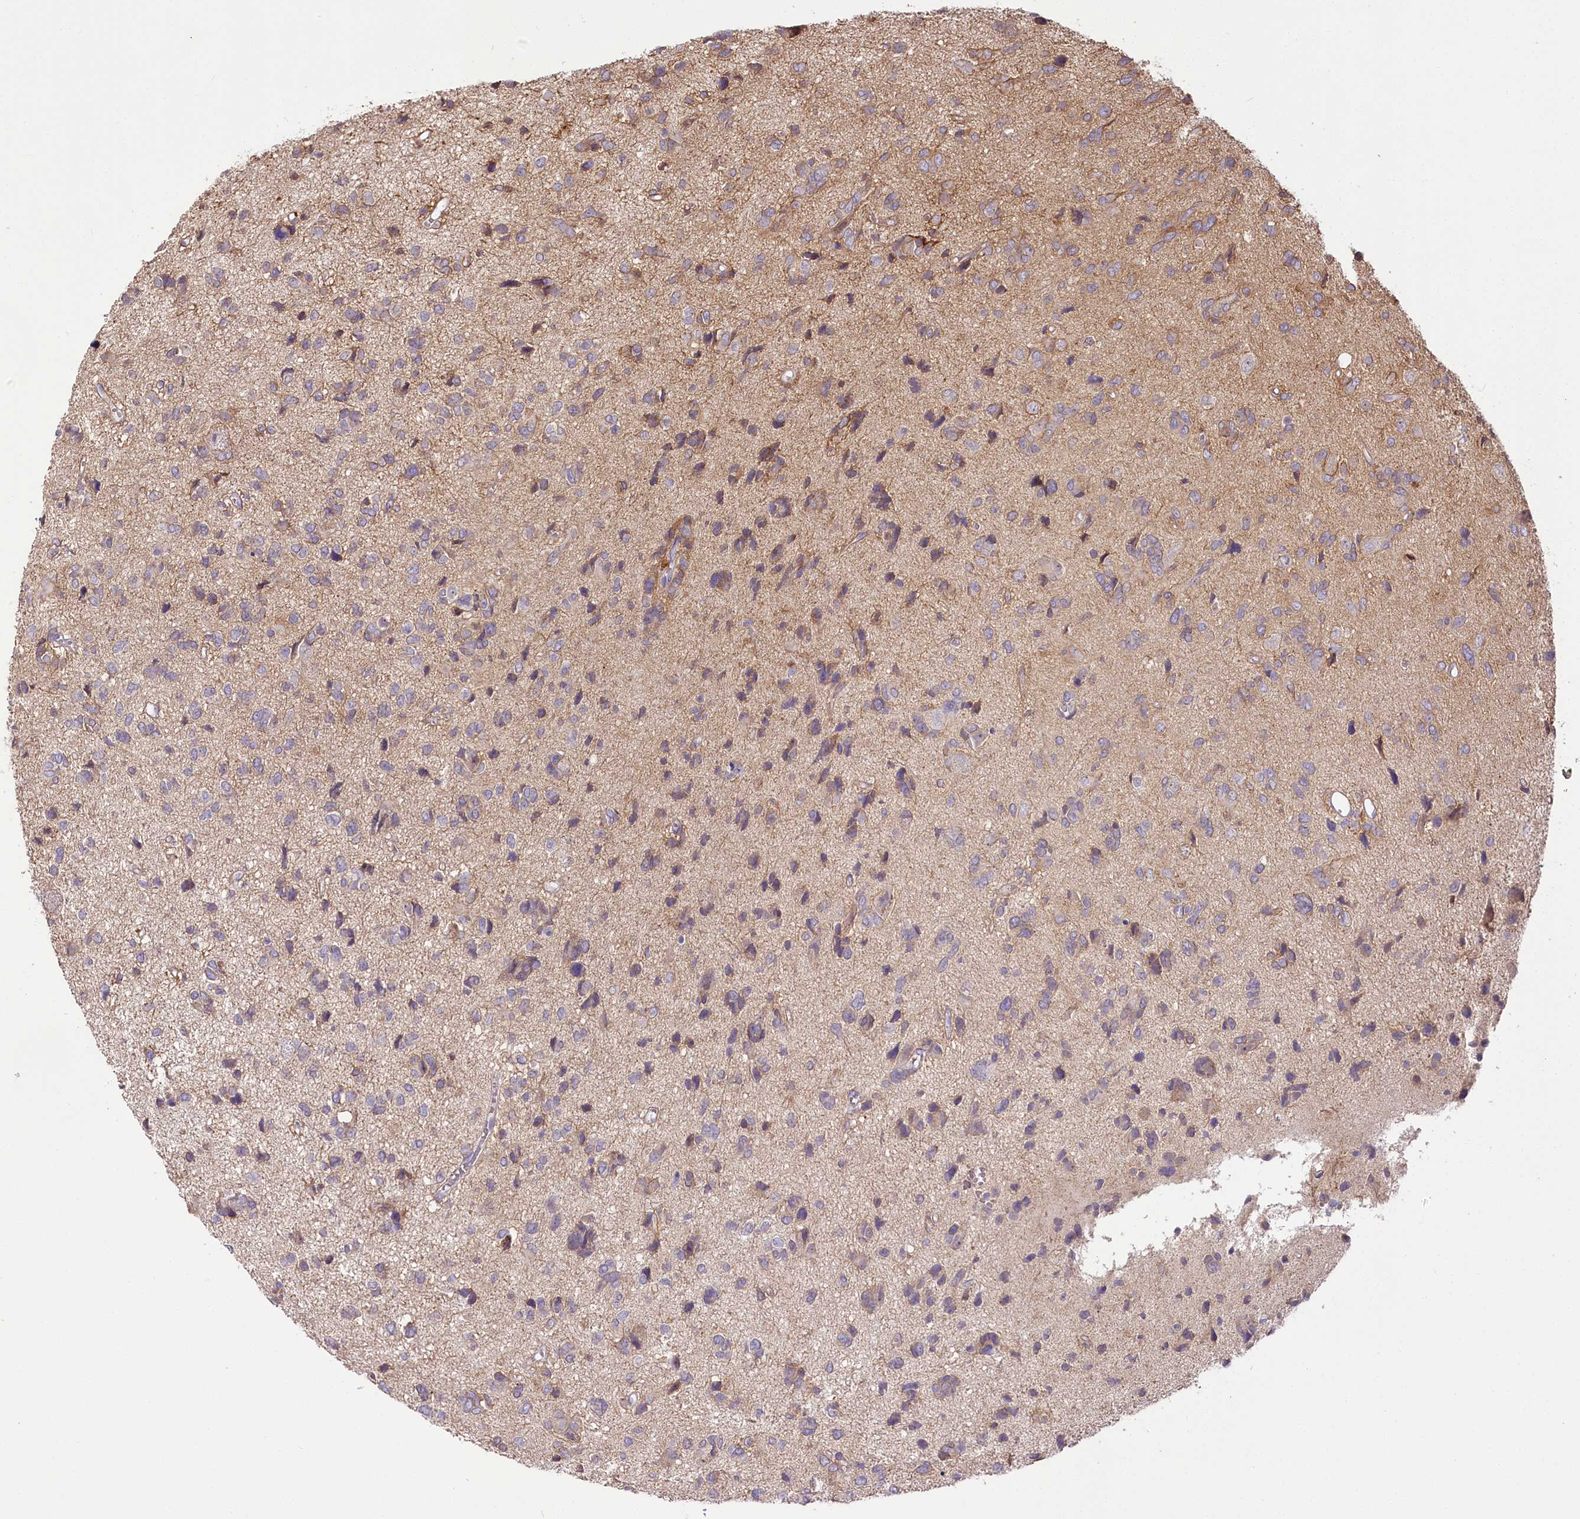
{"staining": {"intensity": "negative", "quantity": "none", "location": "none"}, "tissue": "glioma", "cell_type": "Tumor cells", "image_type": "cancer", "snomed": [{"axis": "morphology", "description": "Glioma, malignant, High grade"}, {"axis": "topography", "description": "Brain"}], "caption": "Tumor cells show no significant positivity in glioma.", "gene": "ZNF226", "patient": {"sex": "female", "age": 59}}